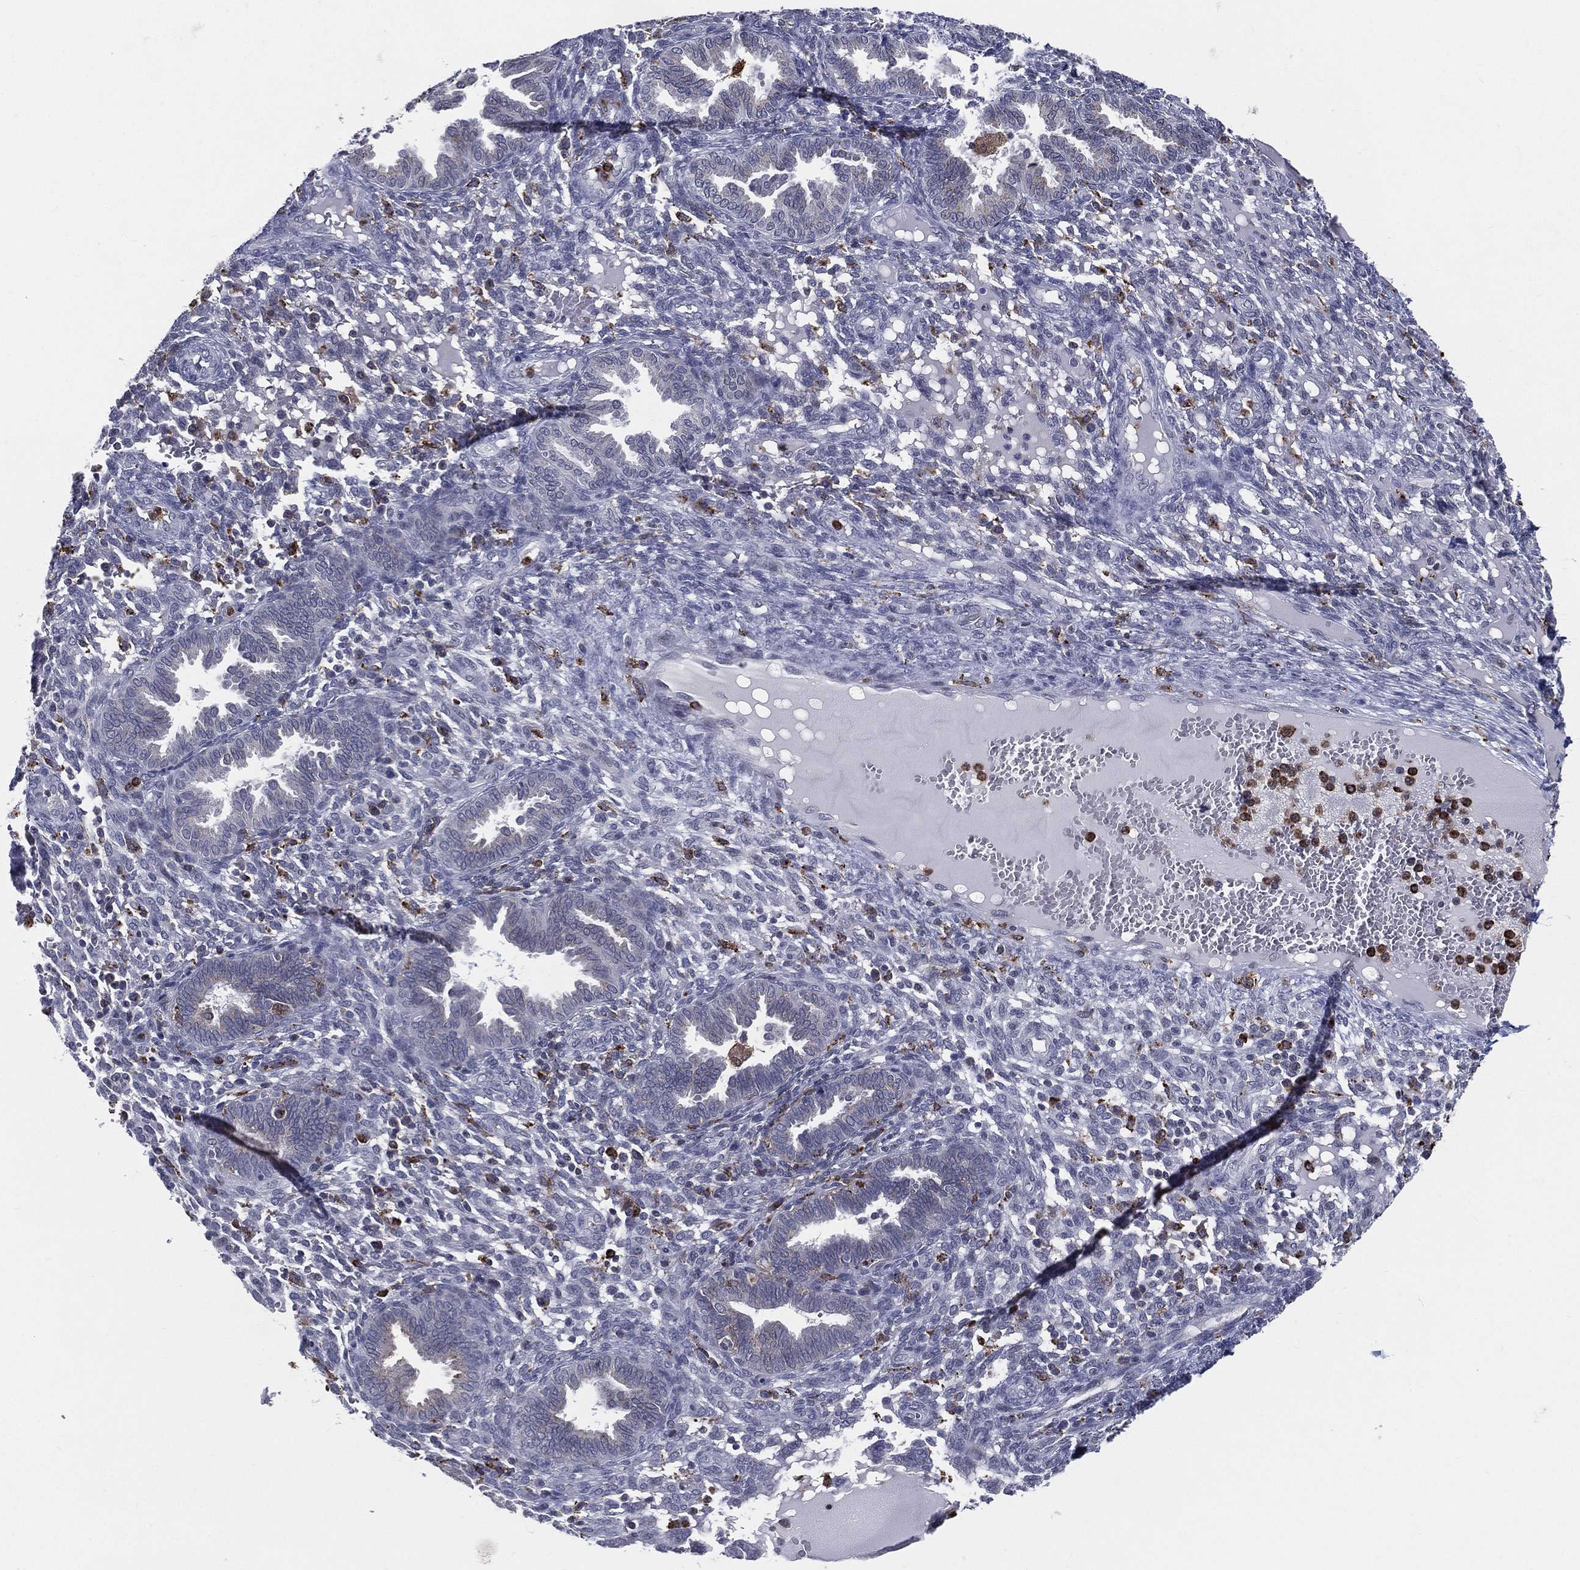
{"staining": {"intensity": "strong", "quantity": "<25%", "location": "cytoplasmic/membranous"}, "tissue": "endometrium", "cell_type": "Cells in endometrial stroma", "image_type": "normal", "snomed": [{"axis": "morphology", "description": "Normal tissue, NOS"}, {"axis": "topography", "description": "Endometrium"}], "caption": "Human endometrium stained with a brown dye exhibits strong cytoplasmic/membranous positive positivity in about <25% of cells in endometrial stroma.", "gene": "EVI2B", "patient": {"sex": "female", "age": 42}}